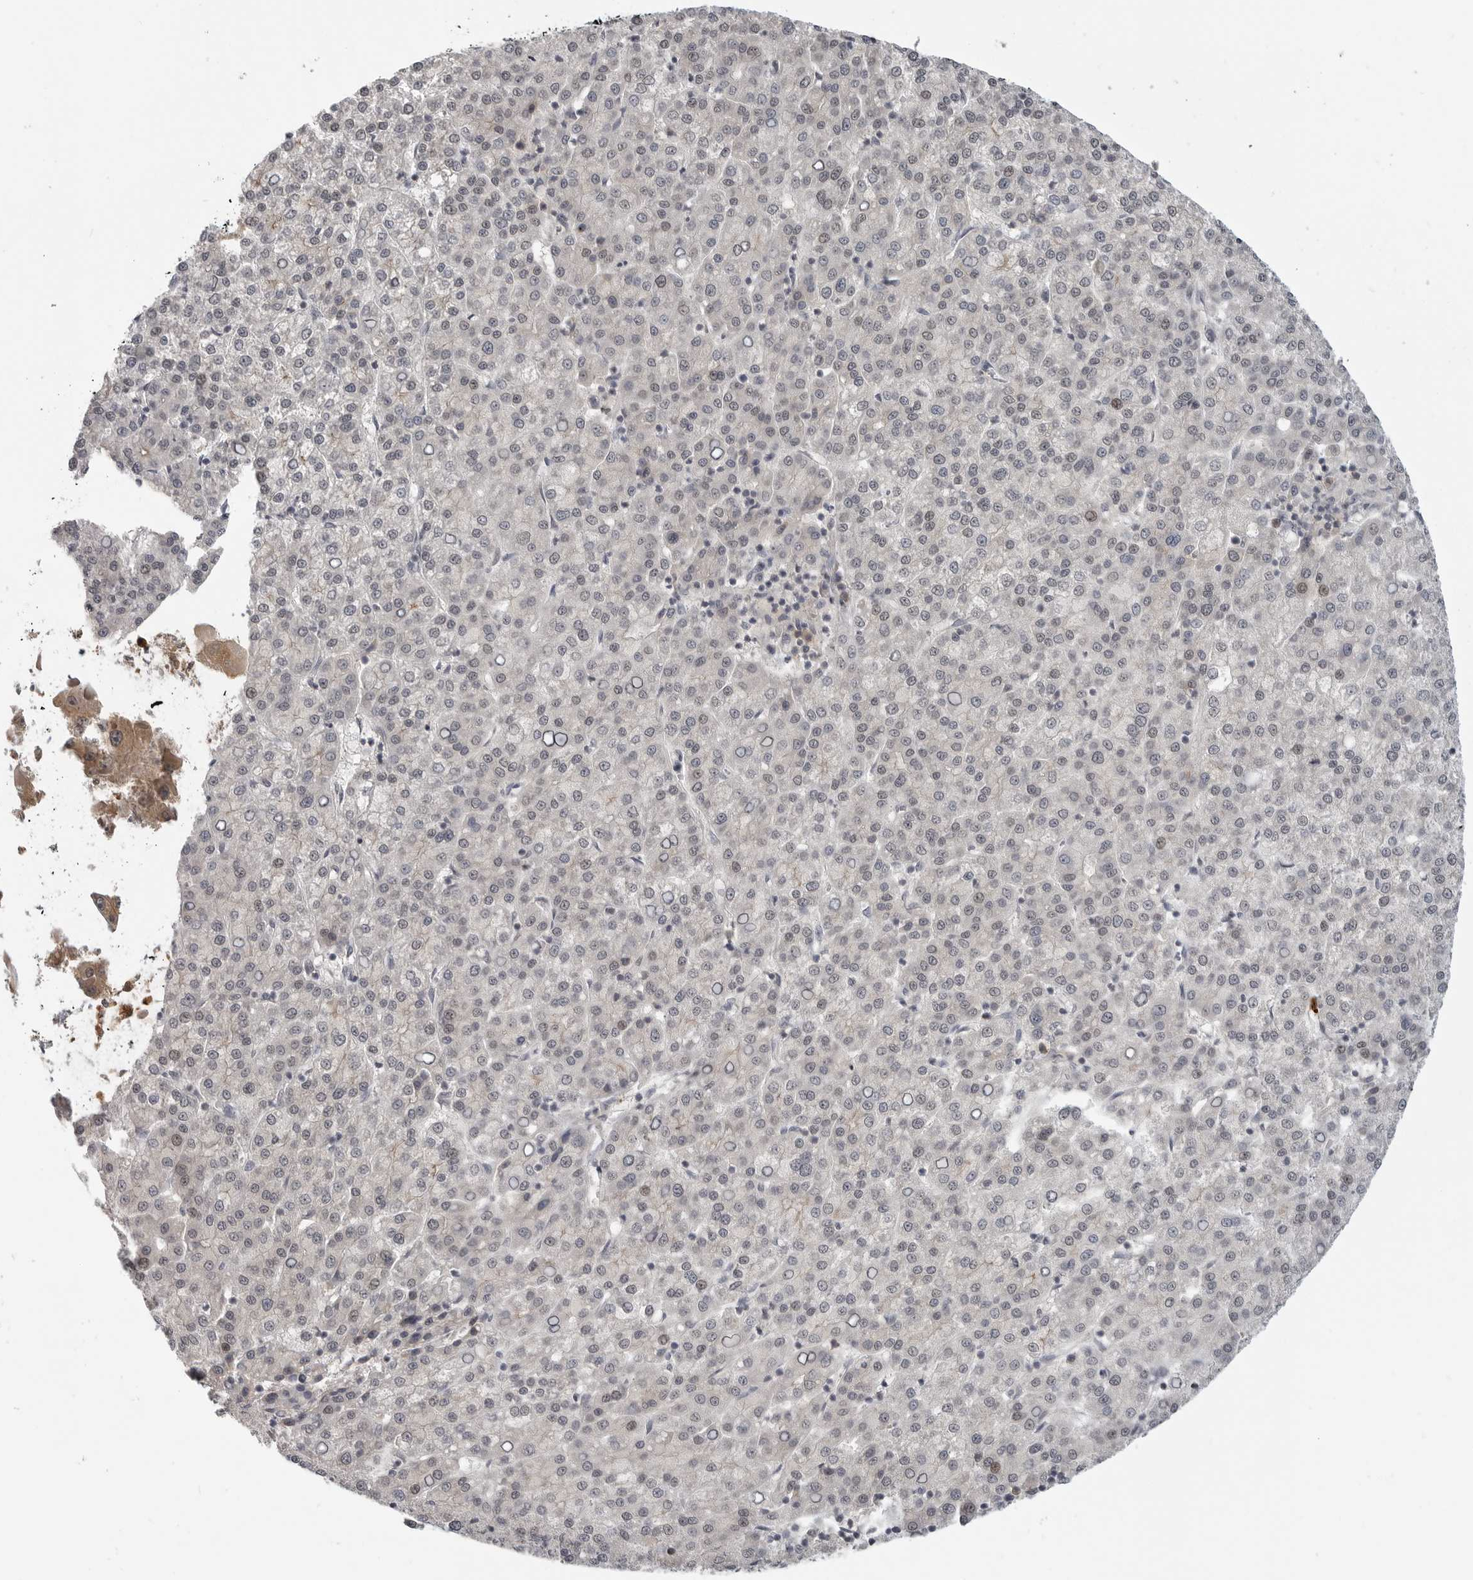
{"staining": {"intensity": "negative", "quantity": "none", "location": "none"}, "tissue": "liver cancer", "cell_type": "Tumor cells", "image_type": "cancer", "snomed": [{"axis": "morphology", "description": "Carcinoma, Hepatocellular, NOS"}, {"axis": "topography", "description": "Liver"}], "caption": "High power microscopy micrograph of an IHC photomicrograph of hepatocellular carcinoma (liver), revealing no significant expression in tumor cells.", "gene": "CEP295NL", "patient": {"sex": "female", "age": 58}}